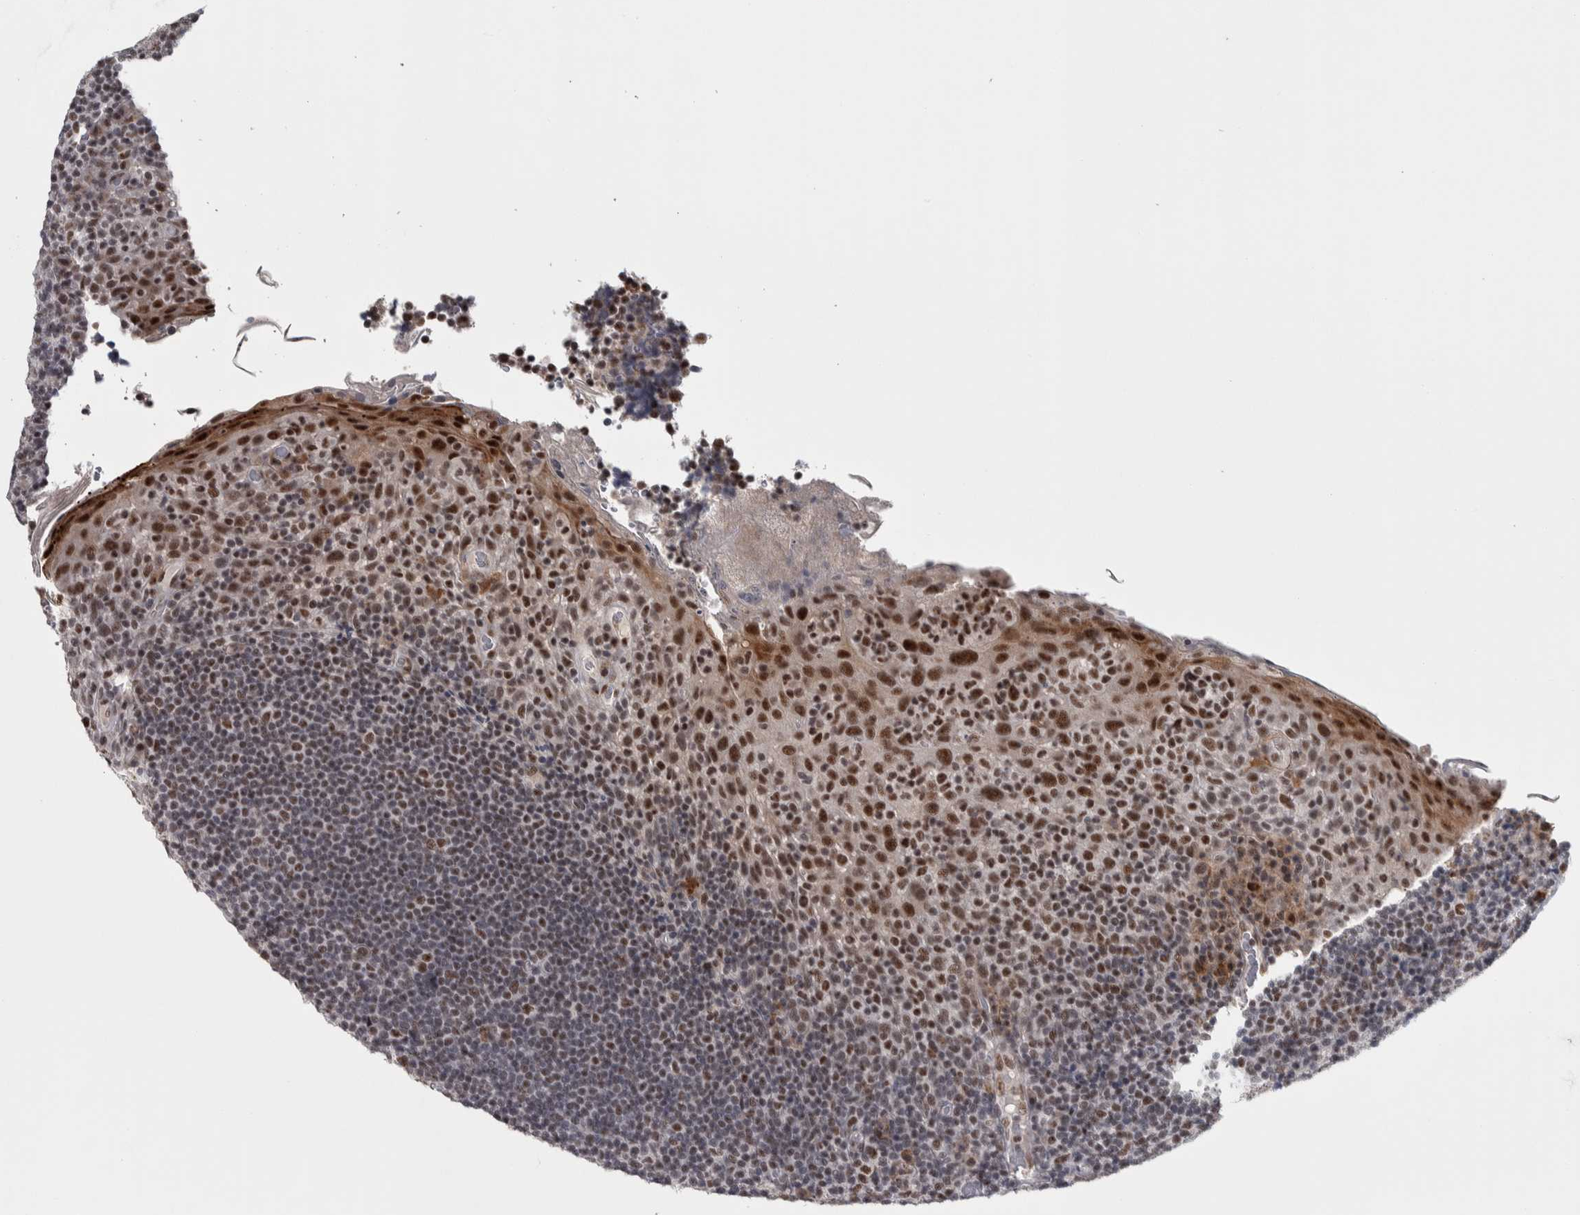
{"staining": {"intensity": "moderate", "quantity": ">75%", "location": "nuclear"}, "tissue": "tonsil", "cell_type": "Germinal center cells", "image_type": "normal", "snomed": [{"axis": "morphology", "description": "Normal tissue, NOS"}, {"axis": "topography", "description": "Tonsil"}], "caption": "Human tonsil stained with a brown dye displays moderate nuclear positive positivity in approximately >75% of germinal center cells.", "gene": "ASPN", "patient": {"sex": "male", "age": 17}}